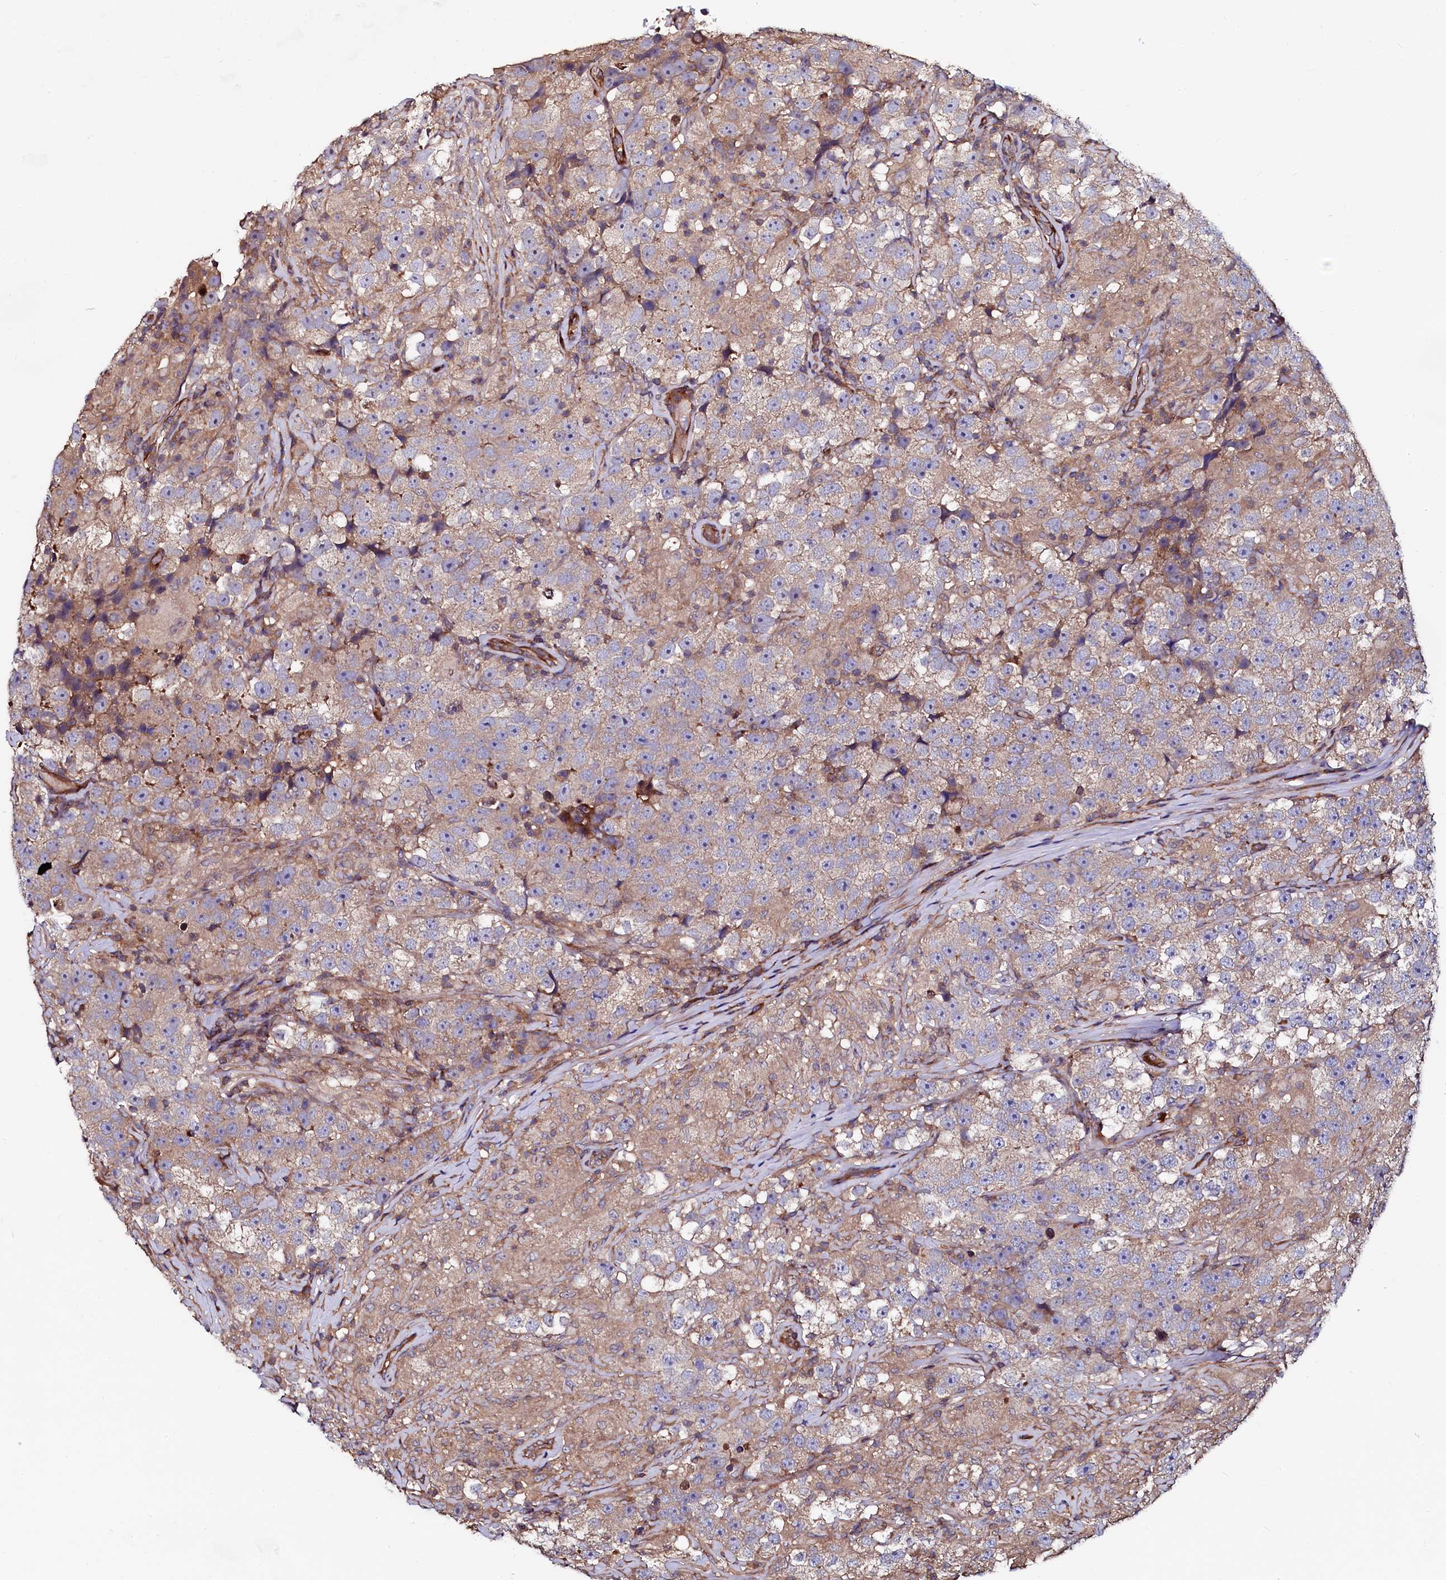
{"staining": {"intensity": "negative", "quantity": "none", "location": "none"}, "tissue": "testis cancer", "cell_type": "Tumor cells", "image_type": "cancer", "snomed": [{"axis": "morphology", "description": "Seminoma, NOS"}, {"axis": "topography", "description": "Testis"}], "caption": "A micrograph of human testis cancer is negative for staining in tumor cells.", "gene": "USPL1", "patient": {"sex": "male", "age": 46}}